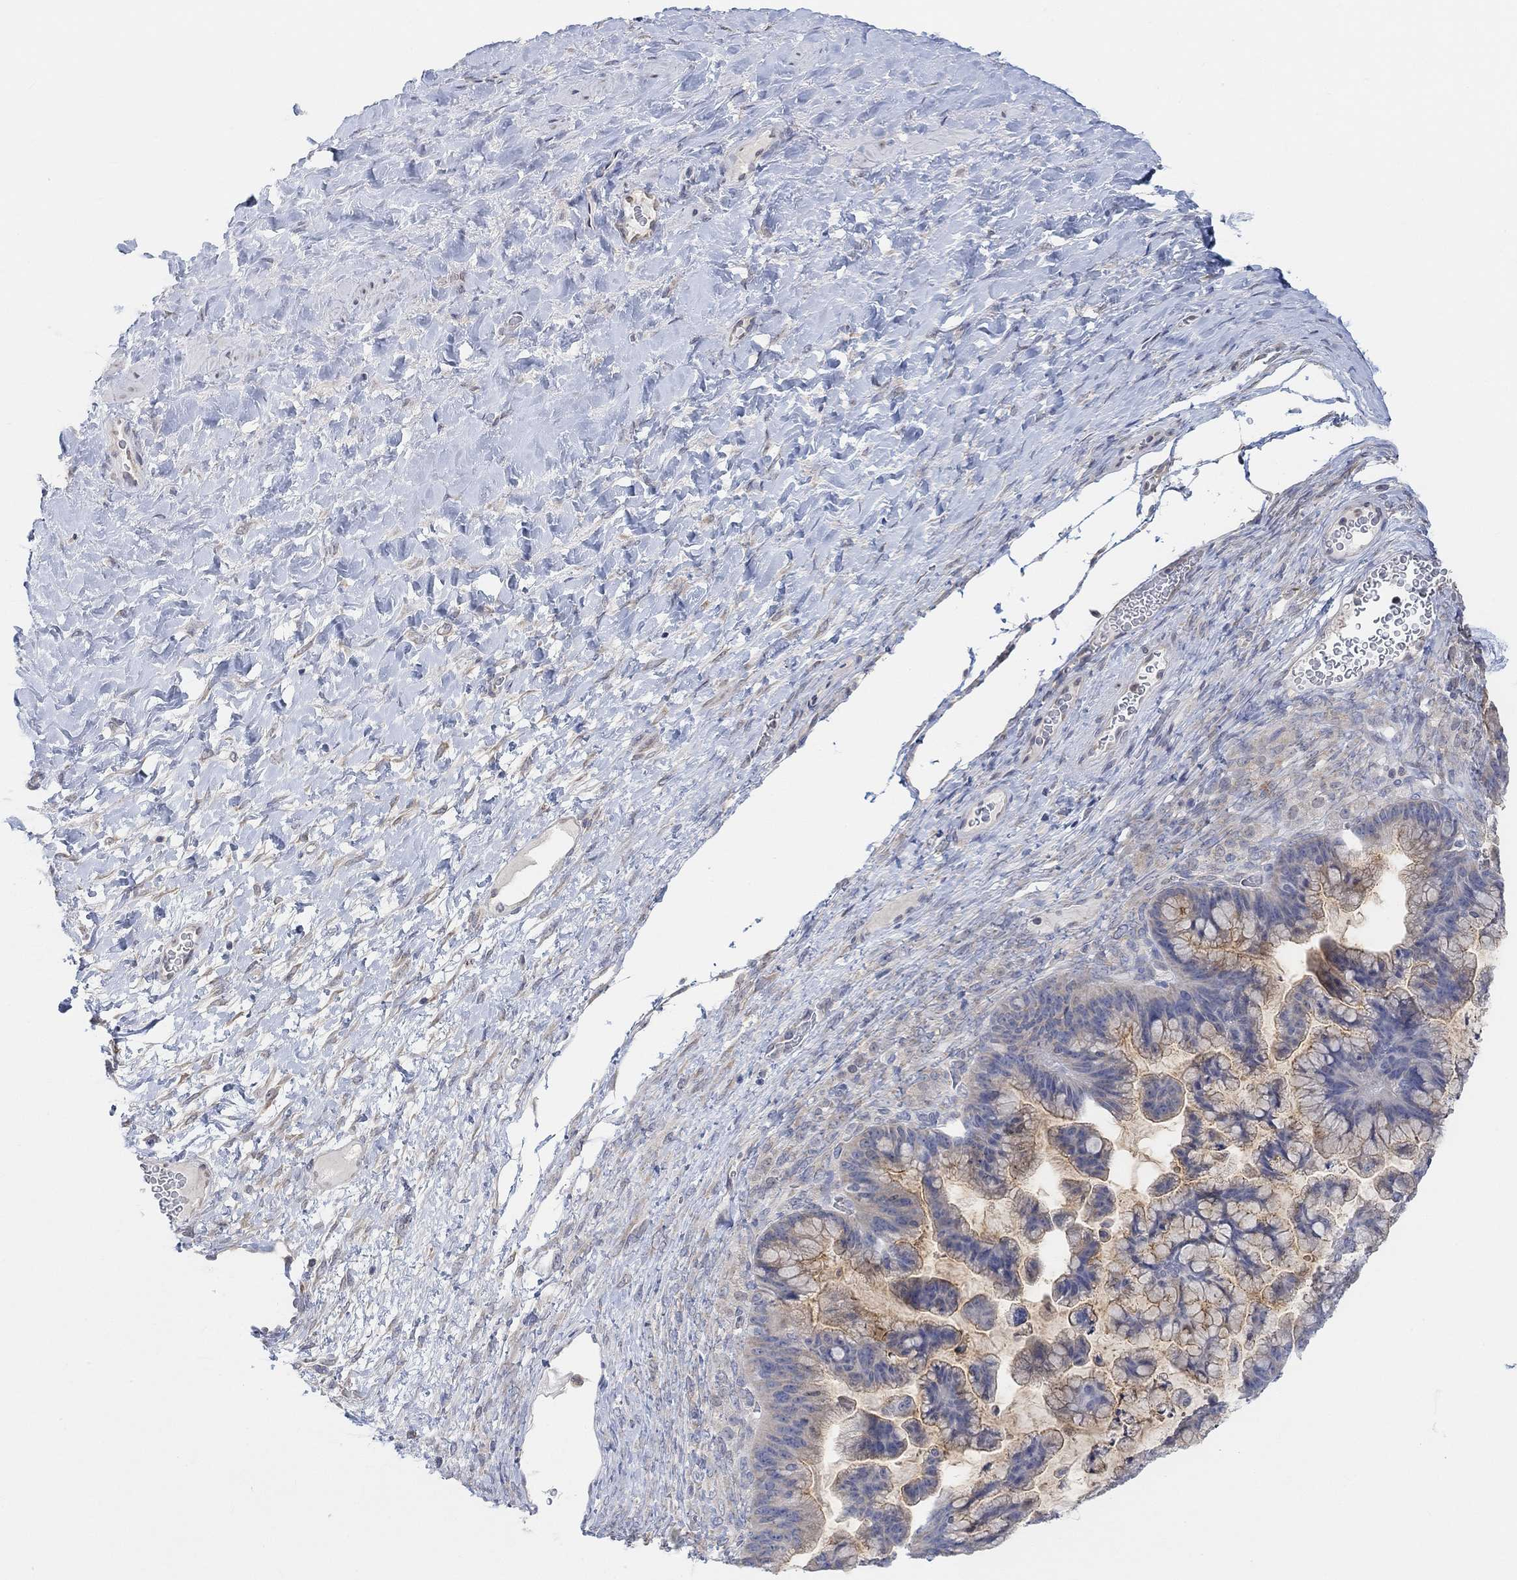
{"staining": {"intensity": "moderate", "quantity": "25%-75%", "location": "cytoplasmic/membranous"}, "tissue": "ovarian cancer", "cell_type": "Tumor cells", "image_type": "cancer", "snomed": [{"axis": "morphology", "description": "Cystadenocarcinoma, mucinous, NOS"}, {"axis": "topography", "description": "Ovary"}], "caption": "Immunohistochemistry of human ovarian mucinous cystadenocarcinoma reveals medium levels of moderate cytoplasmic/membranous positivity in about 25%-75% of tumor cells.", "gene": "MUC1", "patient": {"sex": "female", "age": 67}}